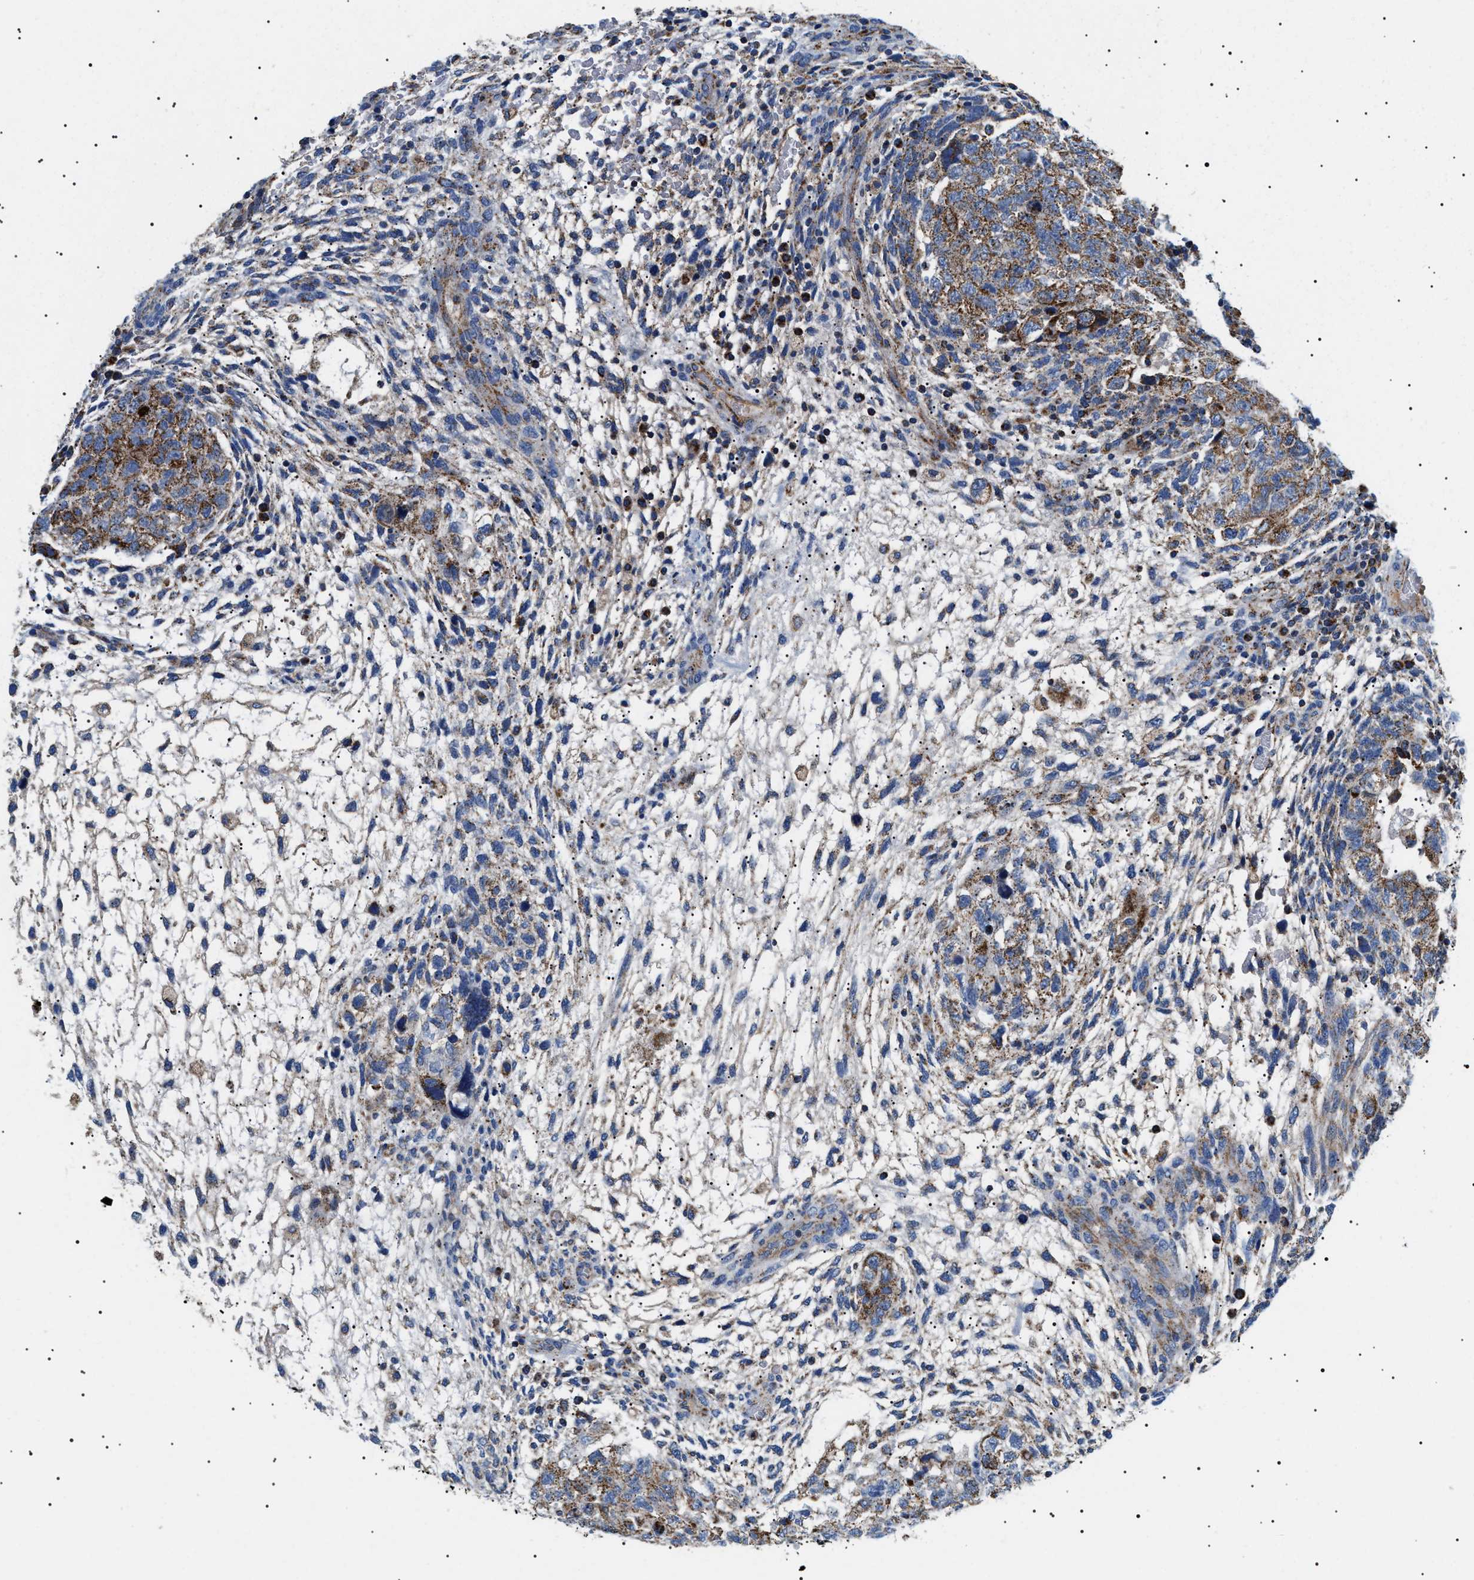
{"staining": {"intensity": "moderate", "quantity": ">75%", "location": "cytoplasmic/membranous"}, "tissue": "testis cancer", "cell_type": "Tumor cells", "image_type": "cancer", "snomed": [{"axis": "morphology", "description": "Carcinoma, Embryonal, NOS"}, {"axis": "topography", "description": "Testis"}], "caption": "Brown immunohistochemical staining in embryonal carcinoma (testis) shows moderate cytoplasmic/membranous expression in approximately >75% of tumor cells. The staining was performed using DAB (3,3'-diaminobenzidine) to visualize the protein expression in brown, while the nuclei were stained in blue with hematoxylin (Magnification: 20x).", "gene": "OXSM", "patient": {"sex": "male", "age": 36}}